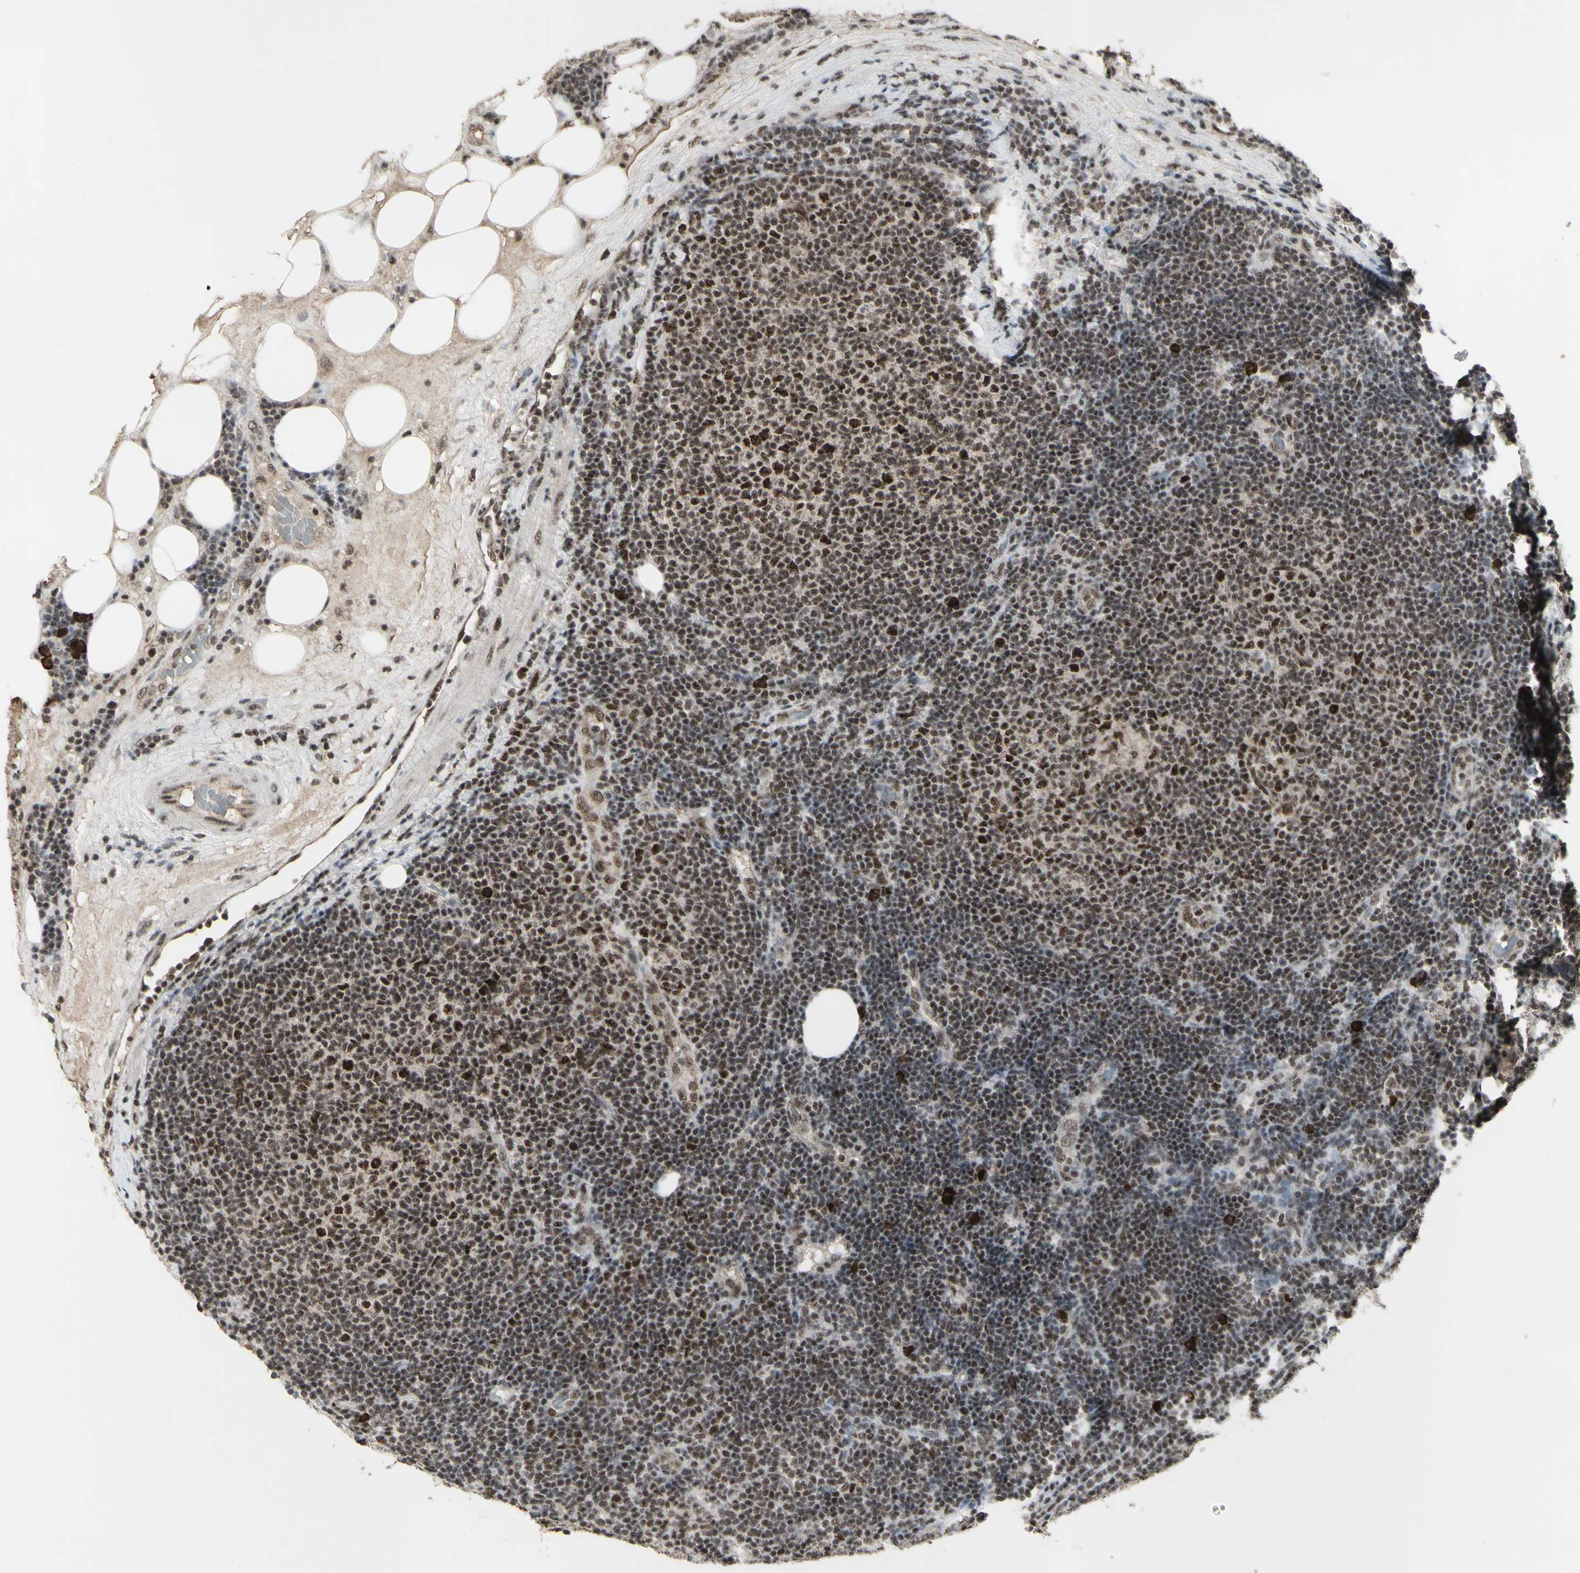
{"staining": {"intensity": "moderate", "quantity": "25%-75%", "location": "nuclear"}, "tissue": "lymphoma", "cell_type": "Tumor cells", "image_type": "cancer", "snomed": [{"axis": "morphology", "description": "Malignant lymphoma, non-Hodgkin's type, Low grade"}, {"axis": "topography", "description": "Lymph node"}], "caption": "Moderate nuclear protein expression is seen in about 25%-75% of tumor cells in malignant lymphoma, non-Hodgkin's type (low-grade).", "gene": "CCNT1", "patient": {"sex": "male", "age": 83}}